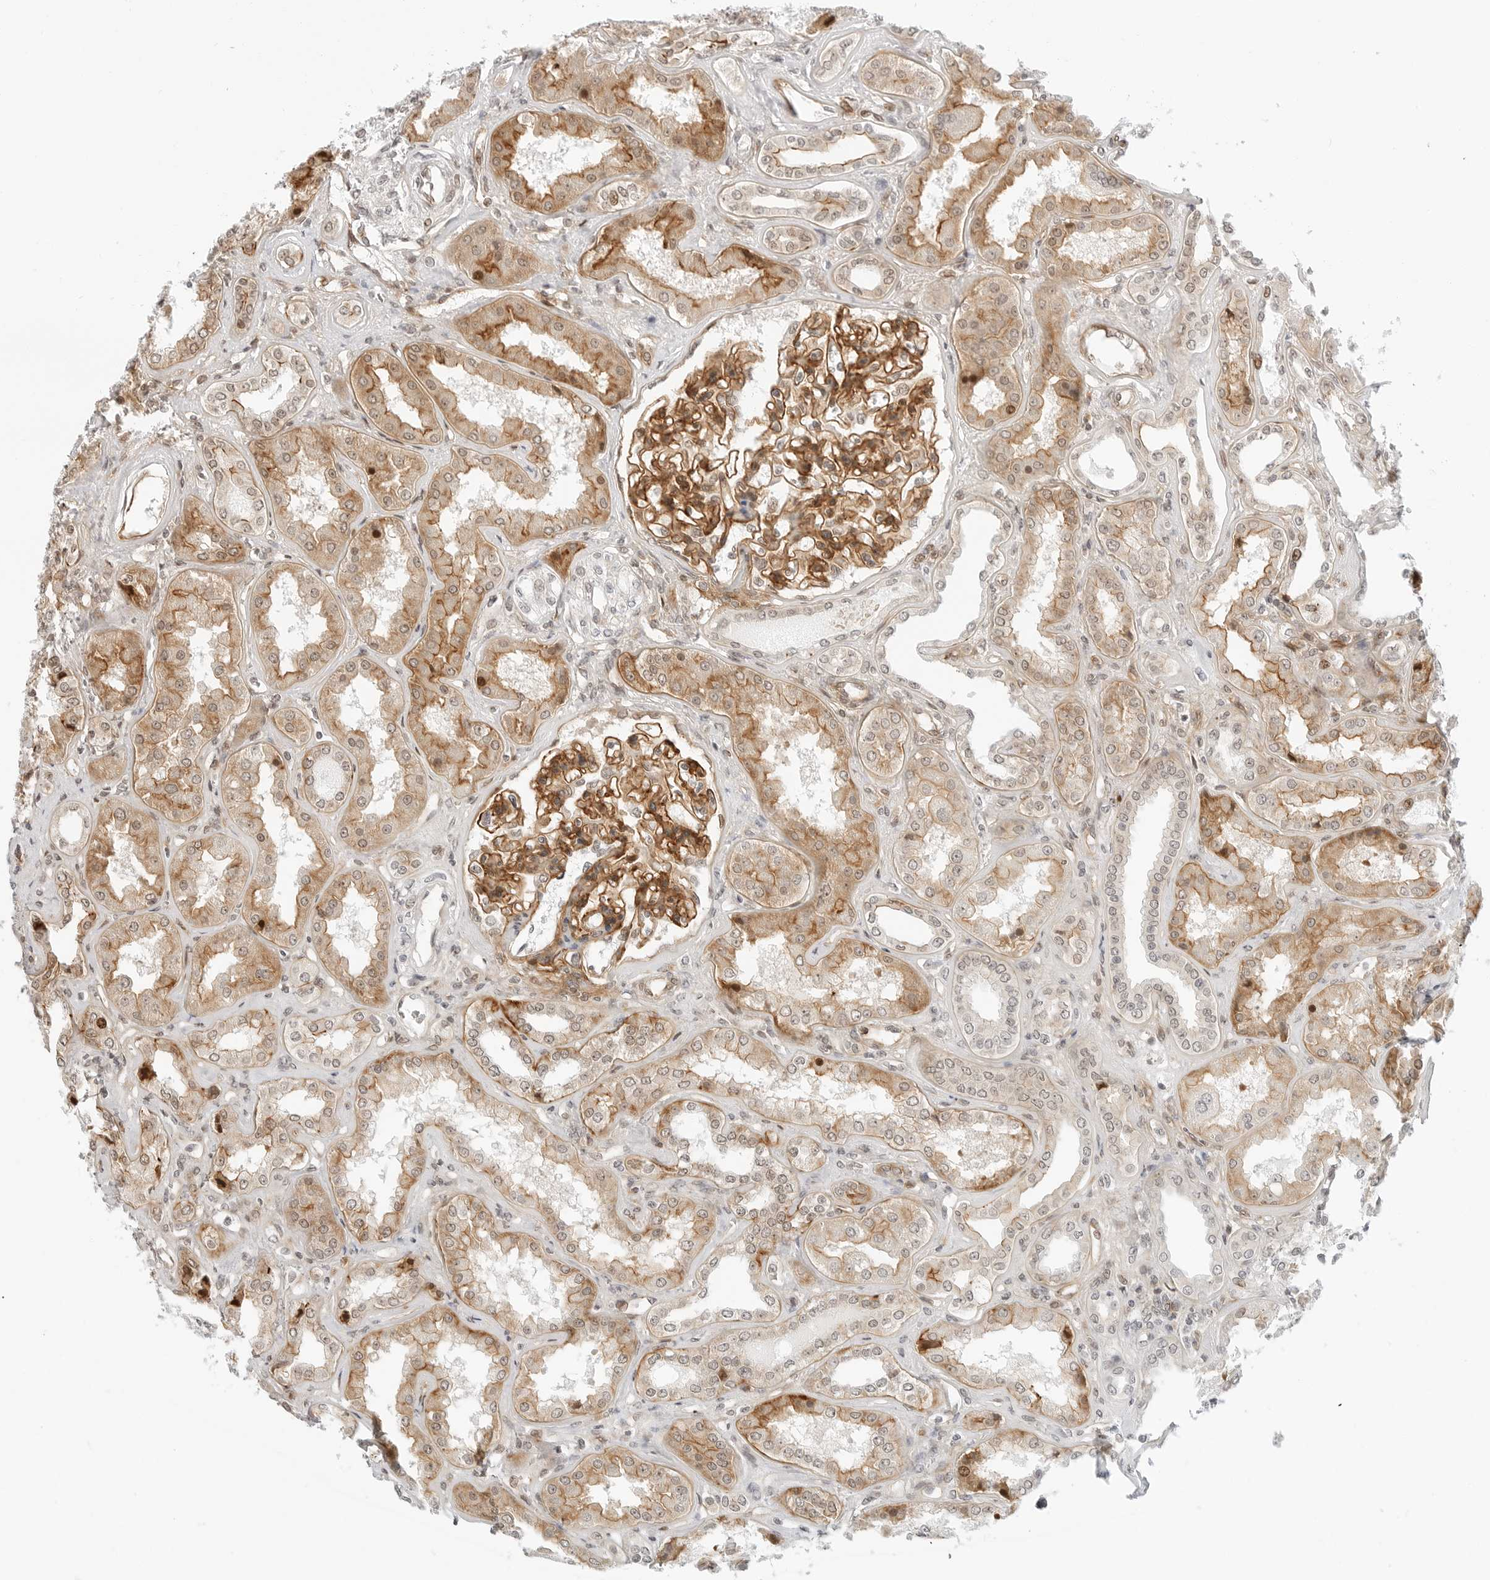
{"staining": {"intensity": "moderate", "quantity": ">75%", "location": "cytoplasmic/membranous"}, "tissue": "kidney", "cell_type": "Cells in glomeruli", "image_type": "normal", "snomed": [{"axis": "morphology", "description": "Normal tissue, NOS"}, {"axis": "topography", "description": "Kidney"}], "caption": "A brown stain shows moderate cytoplasmic/membranous positivity of a protein in cells in glomeruli of unremarkable human kidney. Using DAB (brown) and hematoxylin (blue) stains, captured at high magnification using brightfield microscopy.", "gene": "ZNF613", "patient": {"sex": "female", "age": 56}}